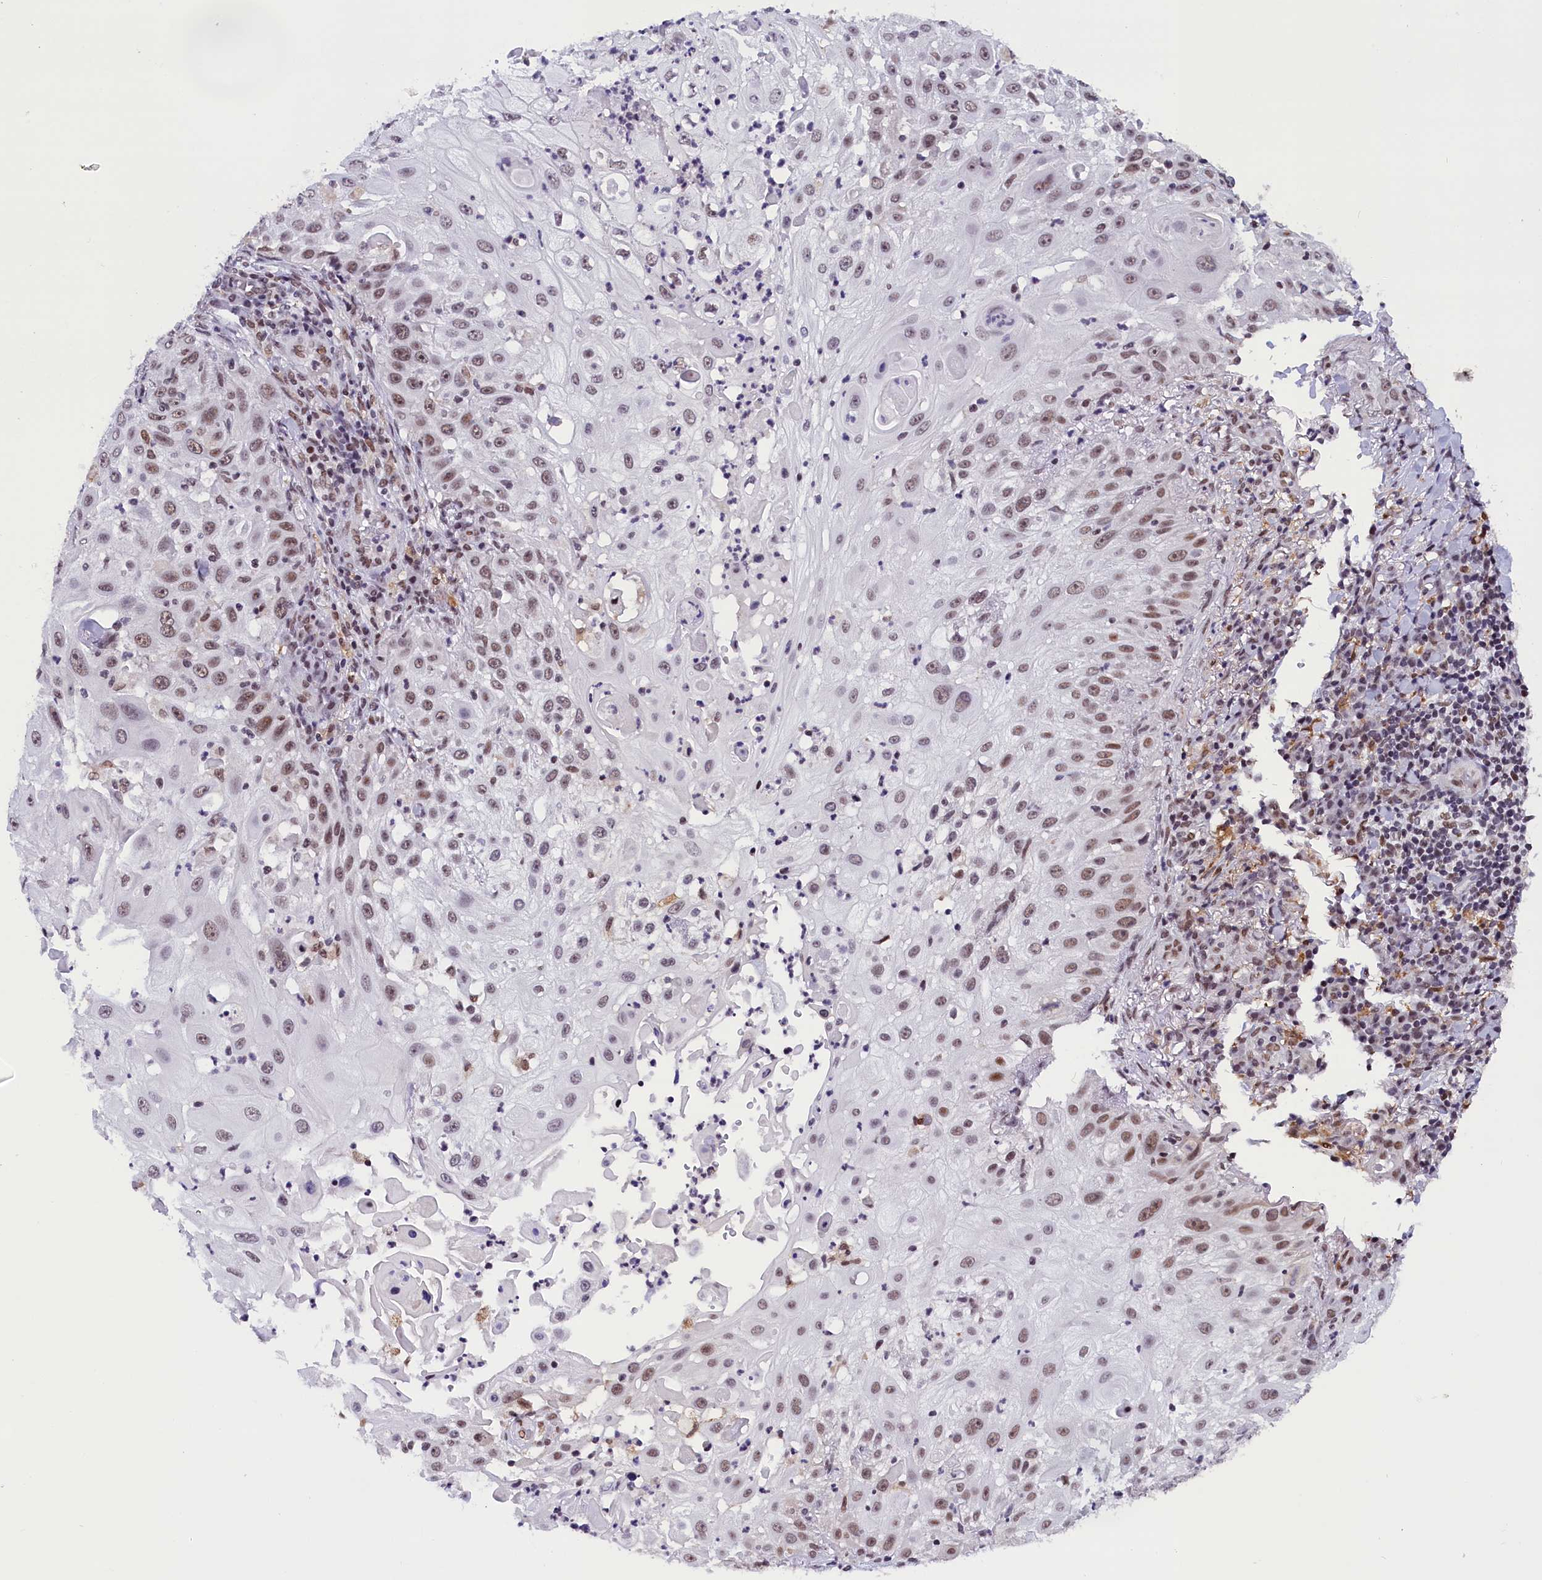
{"staining": {"intensity": "moderate", "quantity": ">75%", "location": "nuclear"}, "tissue": "skin cancer", "cell_type": "Tumor cells", "image_type": "cancer", "snomed": [{"axis": "morphology", "description": "Squamous cell carcinoma, NOS"}, {"axis": "topography", "description": "Skin"}], "caption": "Protein expression analysis of human skin cancer (squamous cell carcinoma) reveals moderate nuclear expression in approximately >75% of tumor cells. (brown staining indicates protein expression, while blue staining denotes nuclei).", "gene": "CDYL2", "patient": {"sex": "female", "age": 44}}